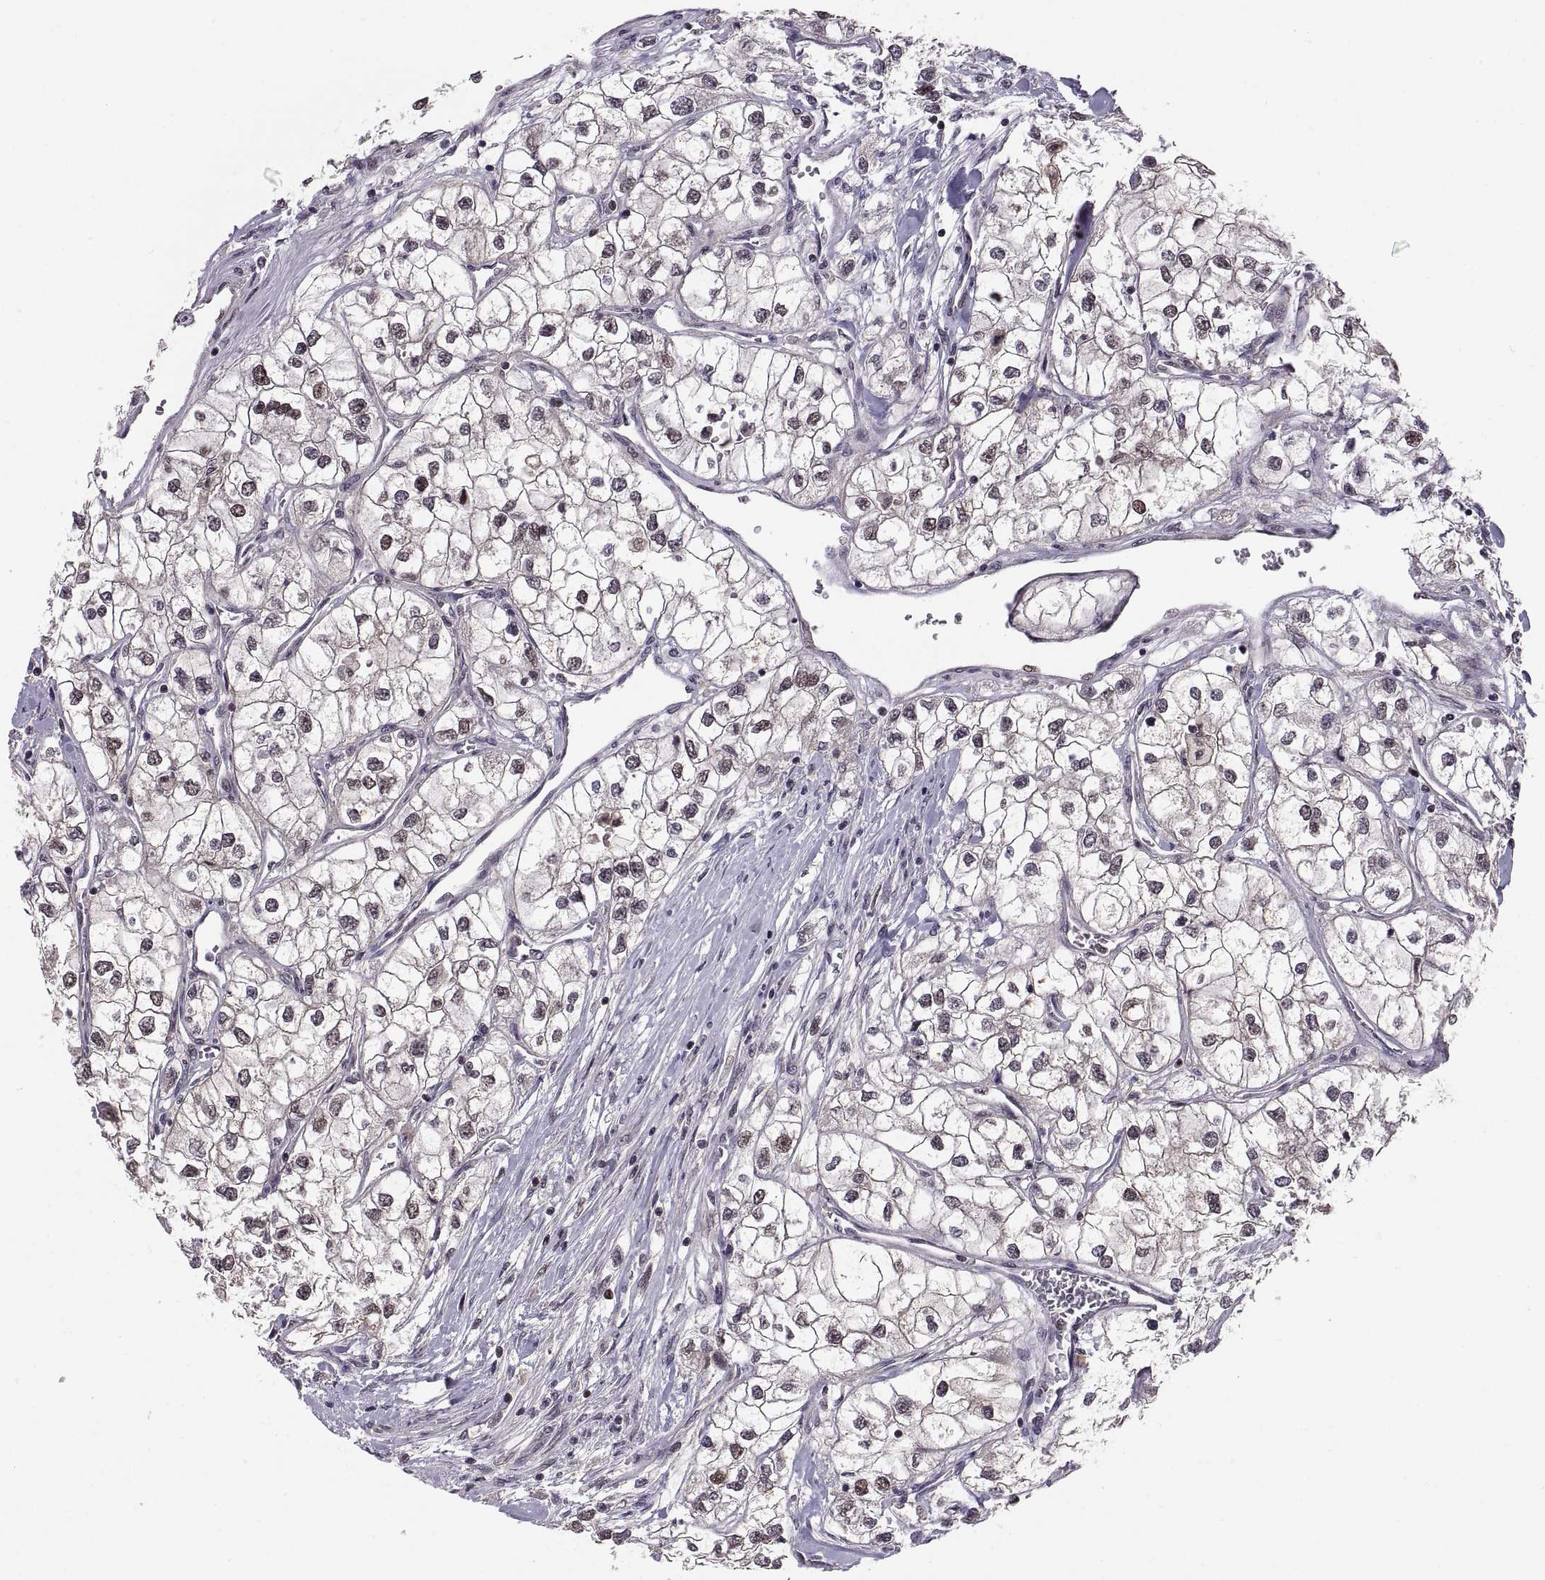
{"staining": {"intensity": "negative", "quantity": "none", "location": "none"}, "tissue": "renal cancer", "cell_type": "Tumor cells", "image_type": "cancer", "snomed": [{"axis": "morphology", "description": "Adenocarcinoma, NOS"}, {"axis": "topography", "description": "Kidney"}], "caption": "Immunohistochemical staining of adenocarcinoma (renal) reveals no significant expression in tumor cells. The staining was performed using DAB (3,3'-diaminobenzidine) to visualize the protein expression in brown, while the nuclei were stained in blue with hematoxylin (Magnification: 20x).", "gene": "CHFR", "patient": {"sex": "male", "age": 59}}